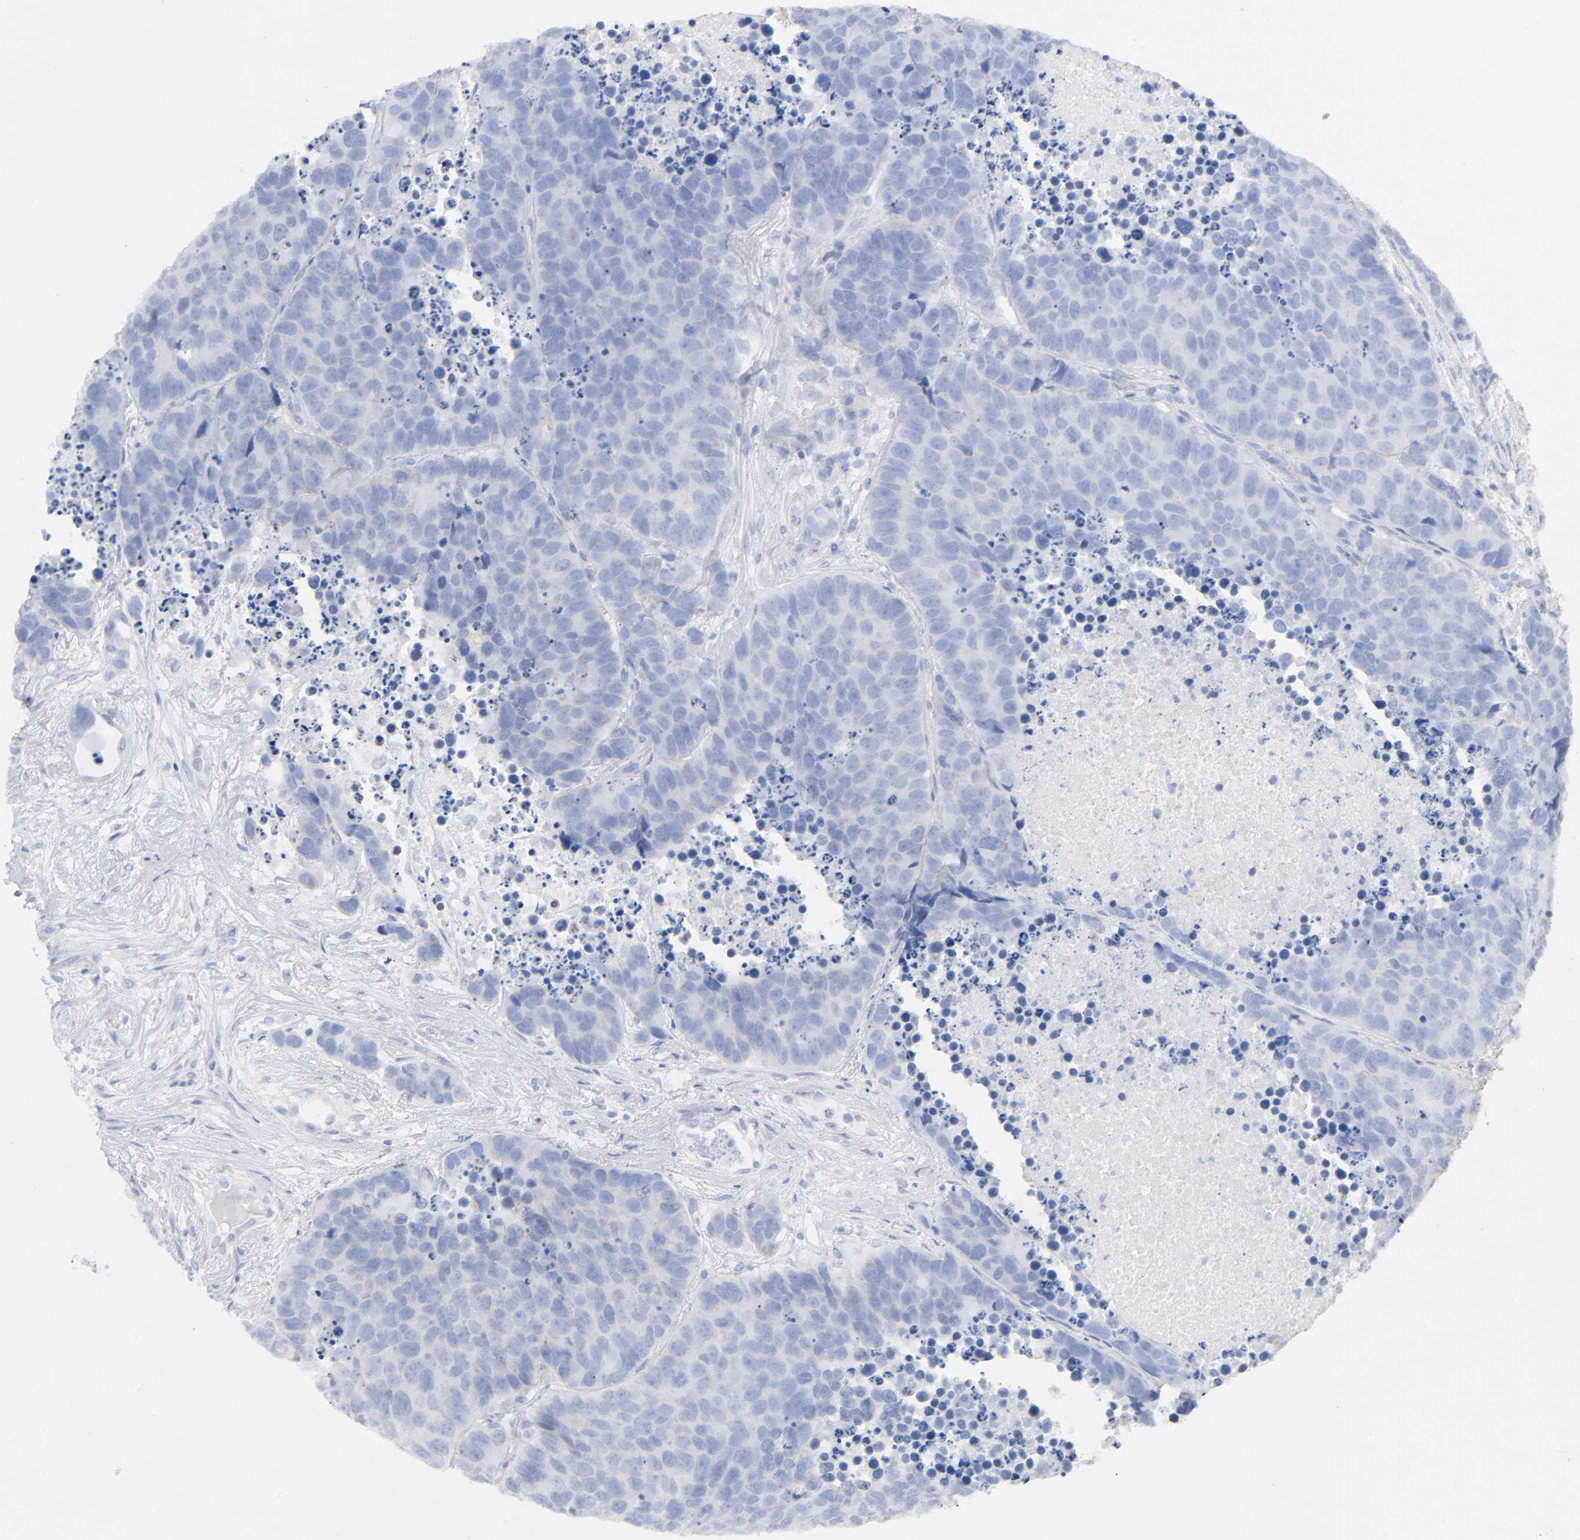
{"staining": {"intensity": "moderate", "quantity": ">75%", "location": "cytoplasmic/membranous"}, "tissue": "carcinoid", "cell_type": "Tumor cells", "image_type": "cancer", "snomed": [{"axis": "morphology", "description": "Carcinoid, malignant, NOS"}, {"axis": "topography", "description": "Lung"}], "caption": "Tumor cells show moderate cytoplasmic/membranous expression in approximately >75% of cells in carcinoid (malignant). Nuclei are stained in blue.", "gene": "SYT16", "patient": {"sex": "male", "age": 60}}